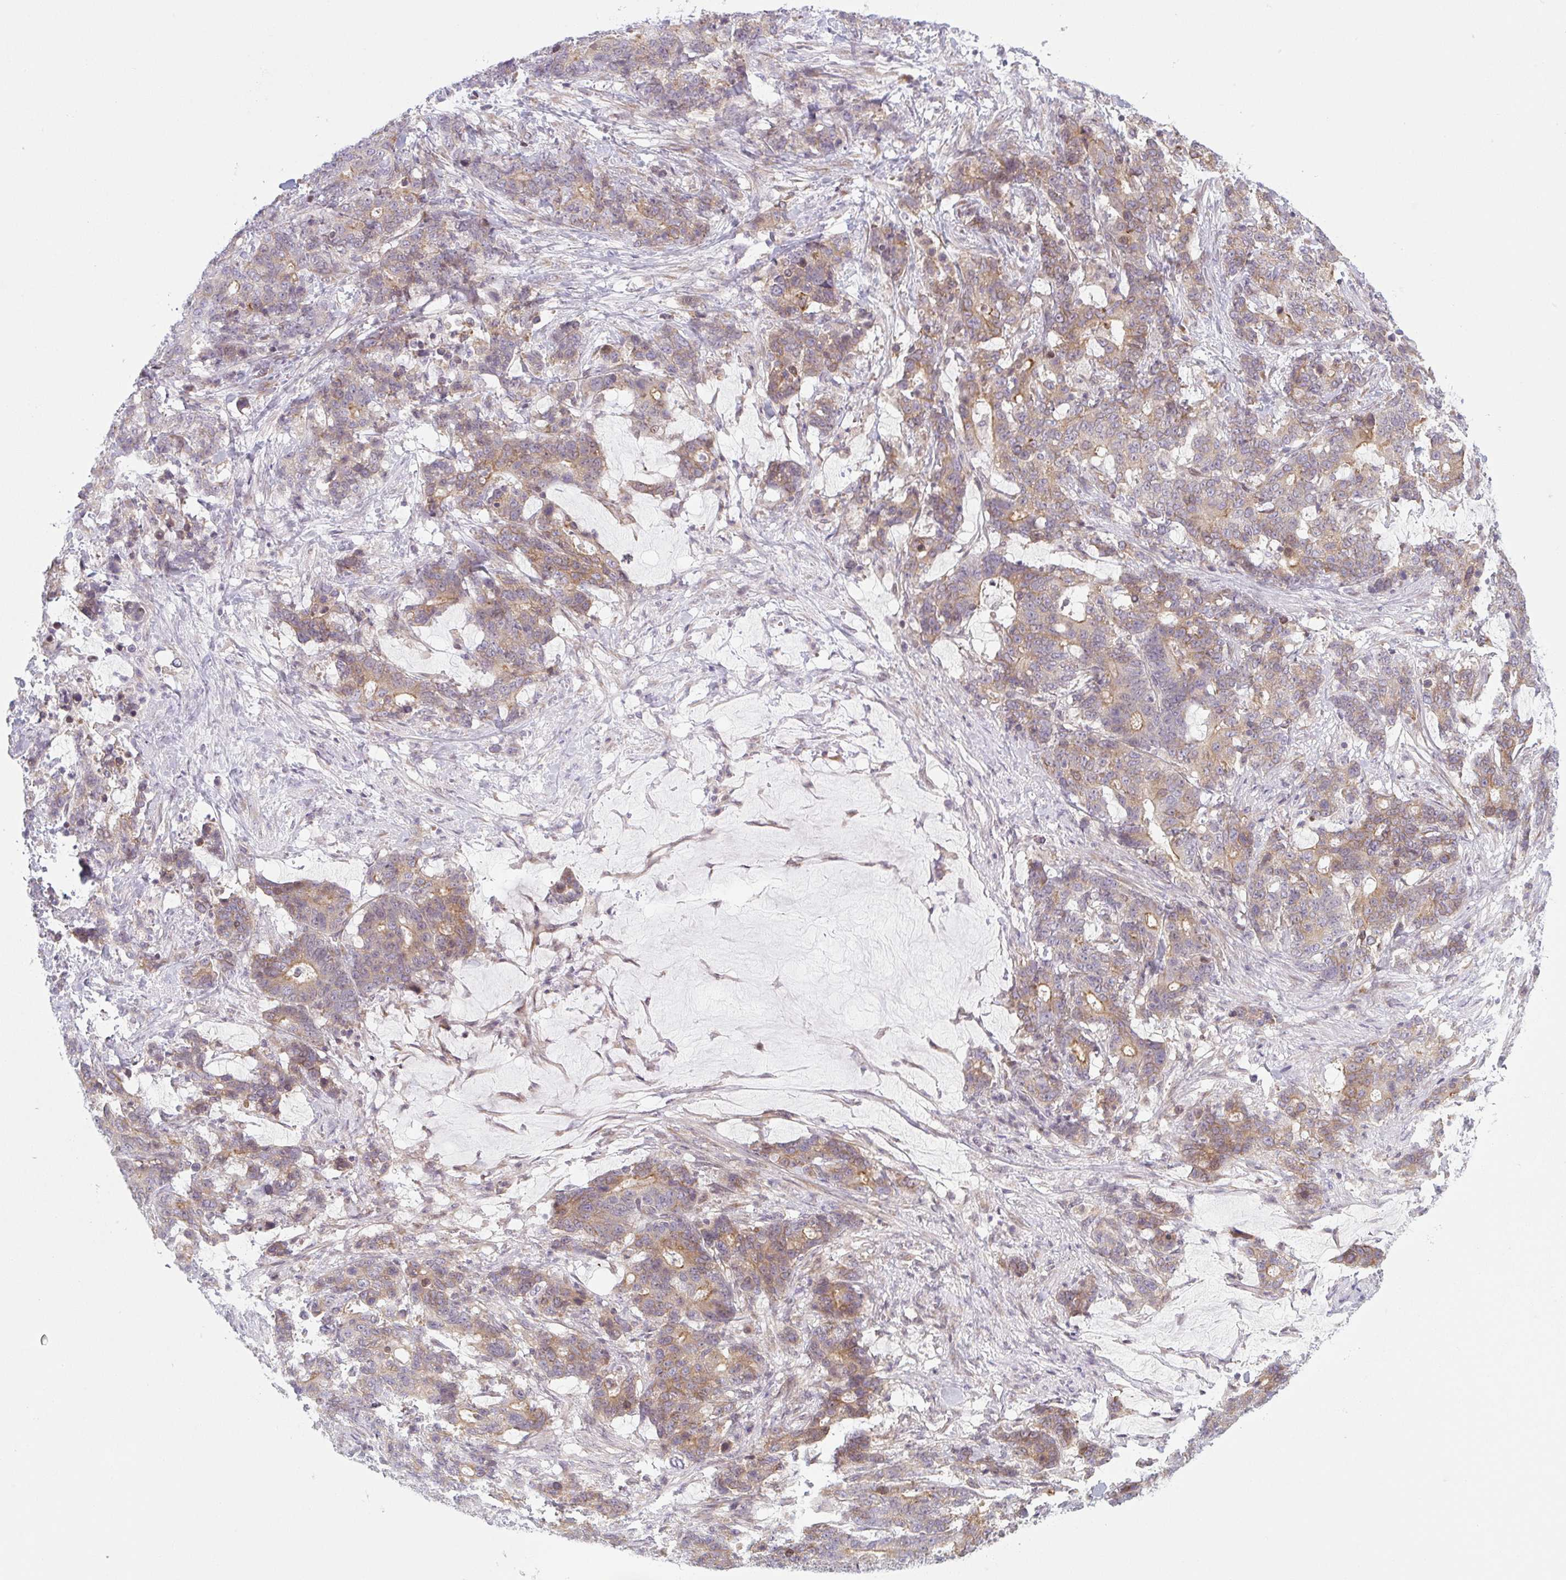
{"staining": {"intensity": "weak", "quantity": ">75%", "location": "cytoplasmic/membranous"}, "tissue": "stomach cancer", "cell_type": "Tumor cells", "image_type": "cancer", "snomed": [{"axis": "morphology", "description": "Normal tissue, NOS"}, {"axis": "morphology", "description": "Adenocarcinoma, NOS"}, {"axis": "topography", "description": "Stomach"}], "caption": "Adenocarcinoma (stomach) tissue demonstrates weak cytoplasmic/membranous expression in approximately >75% of tumor cells (DAB IHC with brightfield microscopy, high magnification).", "gene": "TMEM237", "patient": {"sex": "female", "age": 64}}